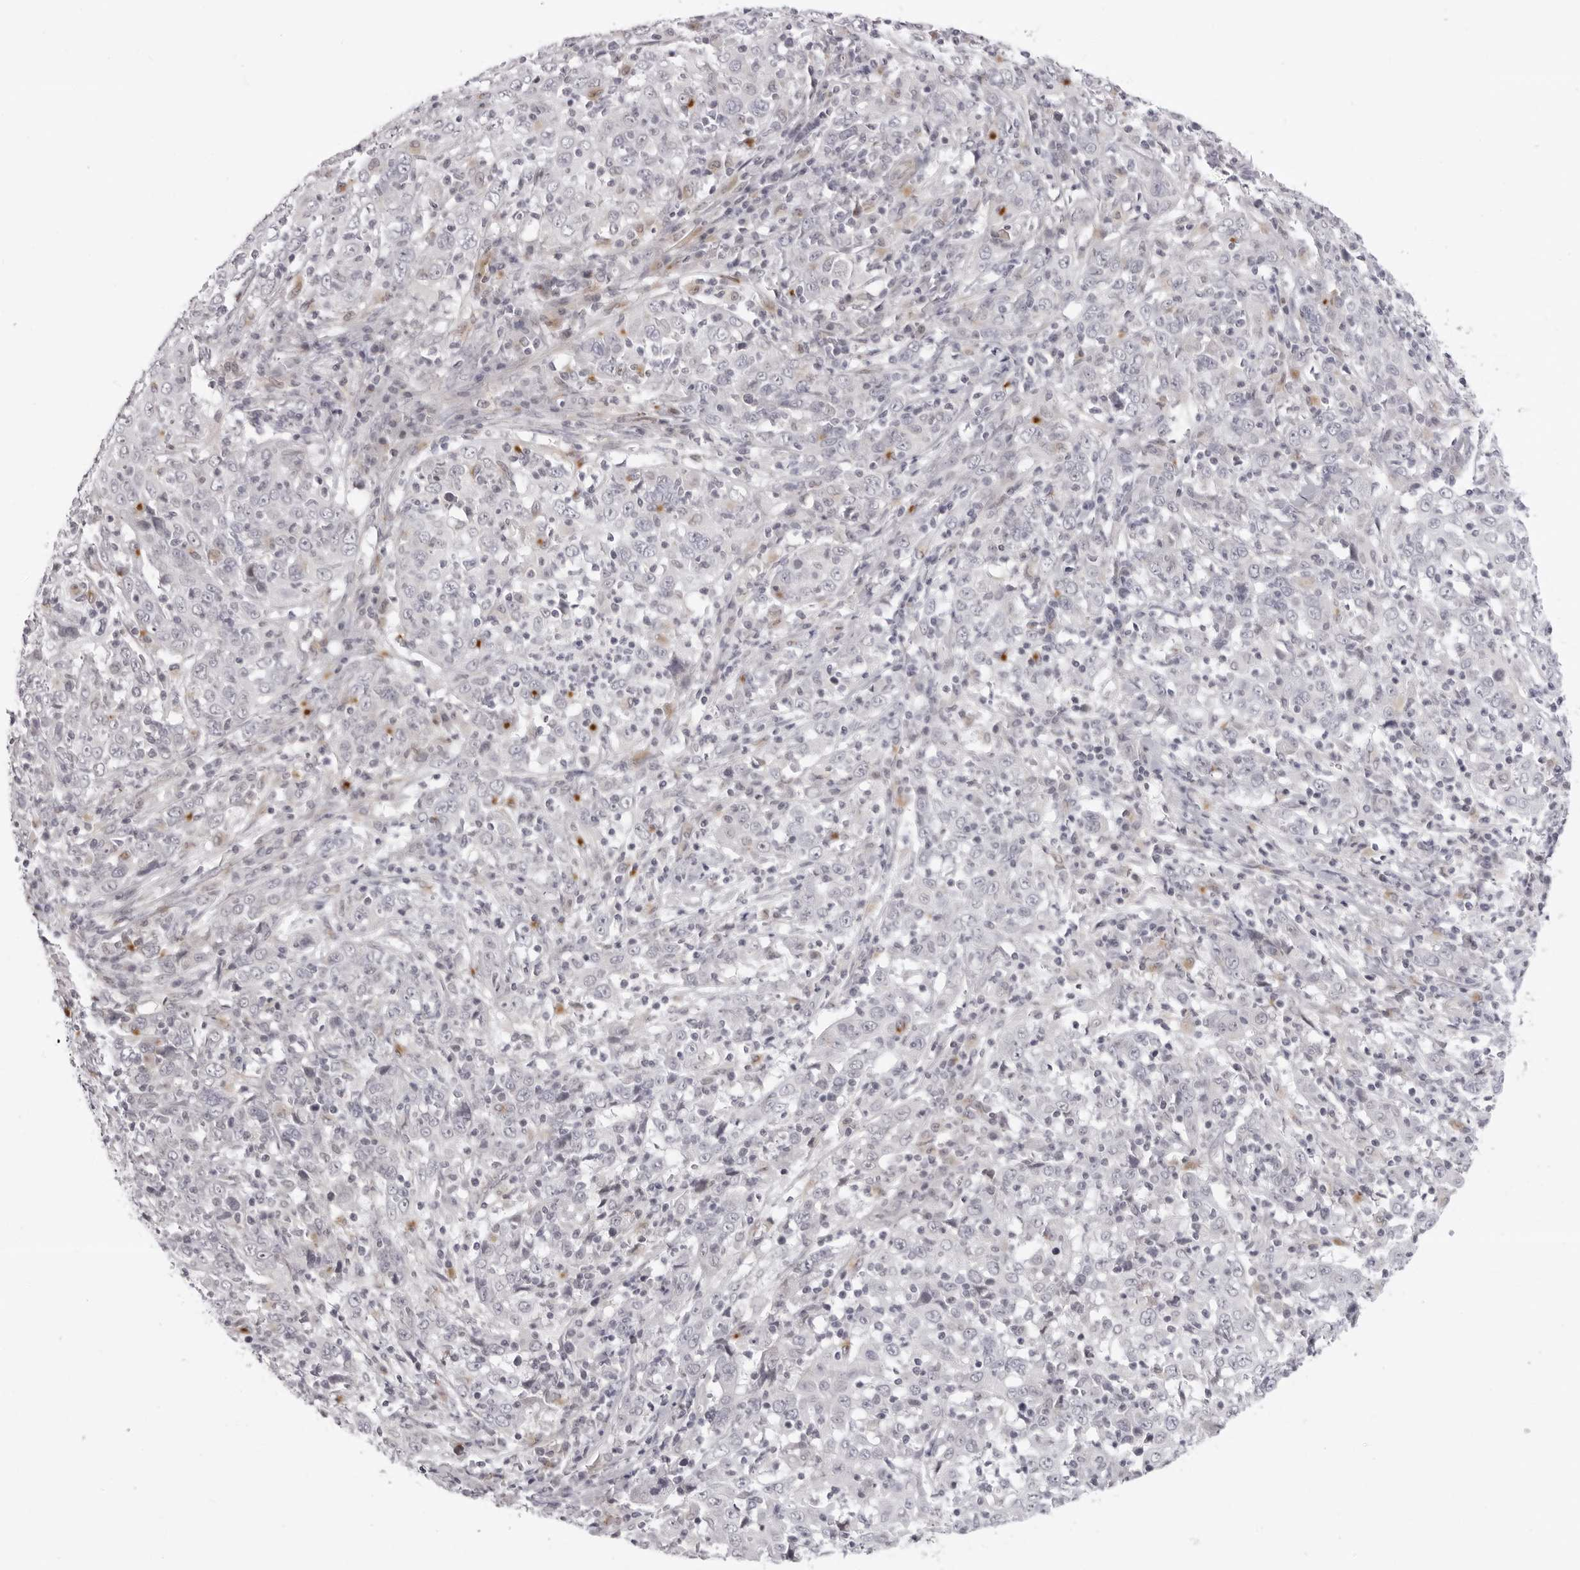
{"staining": {"intensity": "negative", "quantity": "none", "location": "none"}, "tissue": "cervical cancer", "cell_type": "Tumor cells", "image_type": "cancer", "snomed": [{"axis": "morphology", "description": "Squamous cell carcinoma, NOS"}, {"axis": "topography", "description": "Cervix"}], "caption": "Tumor cells show no significant positivity in squamous cell carcinoma (cervical). The staining is performed using DAB (3,3'-diaminobenzidine) brown chromogen with nuclei counter-stained in using hematoxylin.", "gene": "SUGCT", "patient": {"sex": "female", "age": 46}}